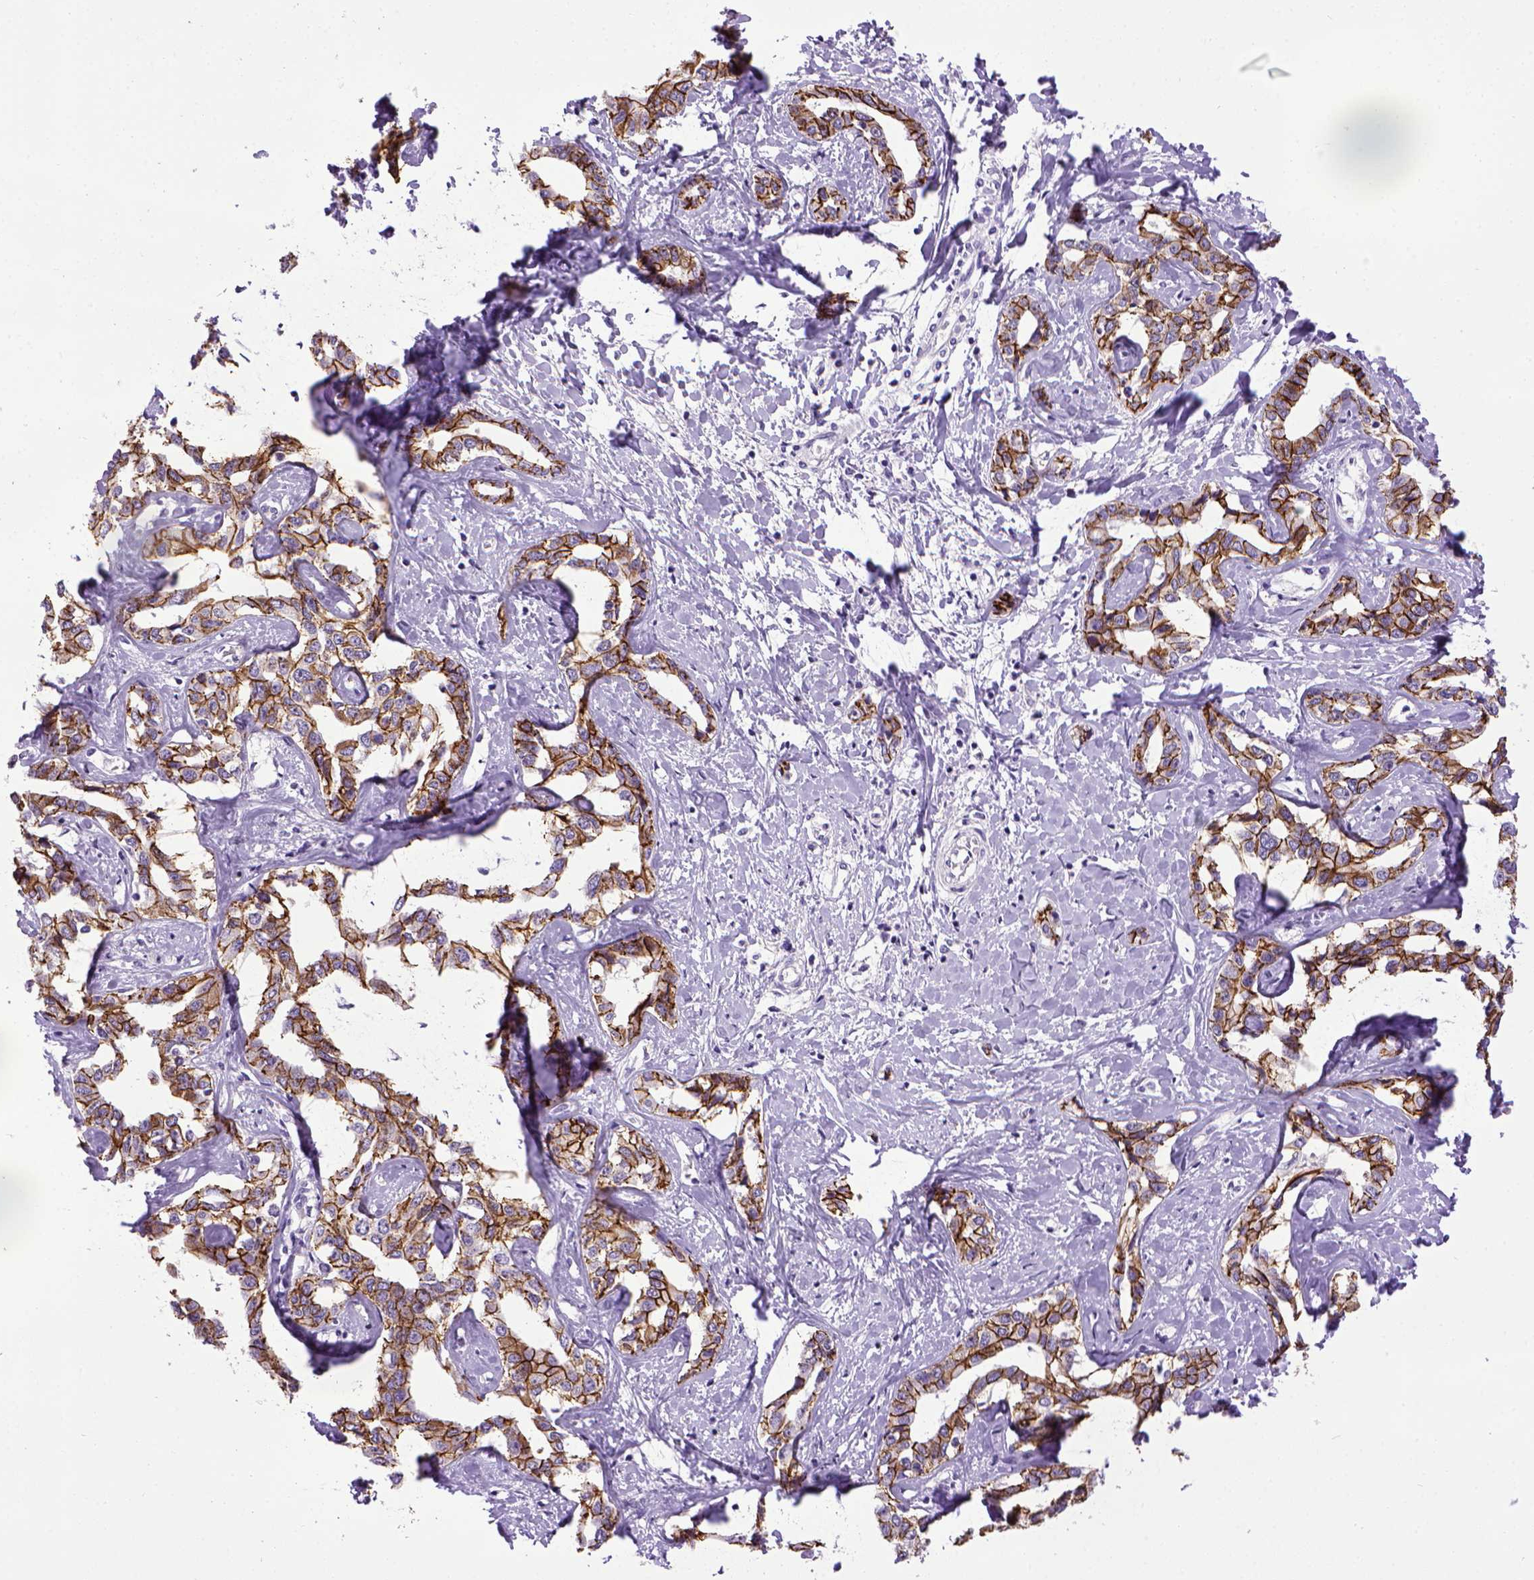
{"staining": {"intensity": "strong", "quantity": ">75%", "location": "cytoplasmic/membranous"}, "tissue": "liver cancer", "cell_type": "Tumor cells", "image_type": "cancer", "snomed": [{"axis": "morphology", "description": "Cholangiocarcinoma"}, {"axis": "topography", "description": "Liver"}], "caption": "An image of liver cancer stained for a protein exhibits strong cytoplasmic/membranous brown staining in tumor cells.", "gene": "CDH1", "patient": {"sex": "male", "age": 59}}